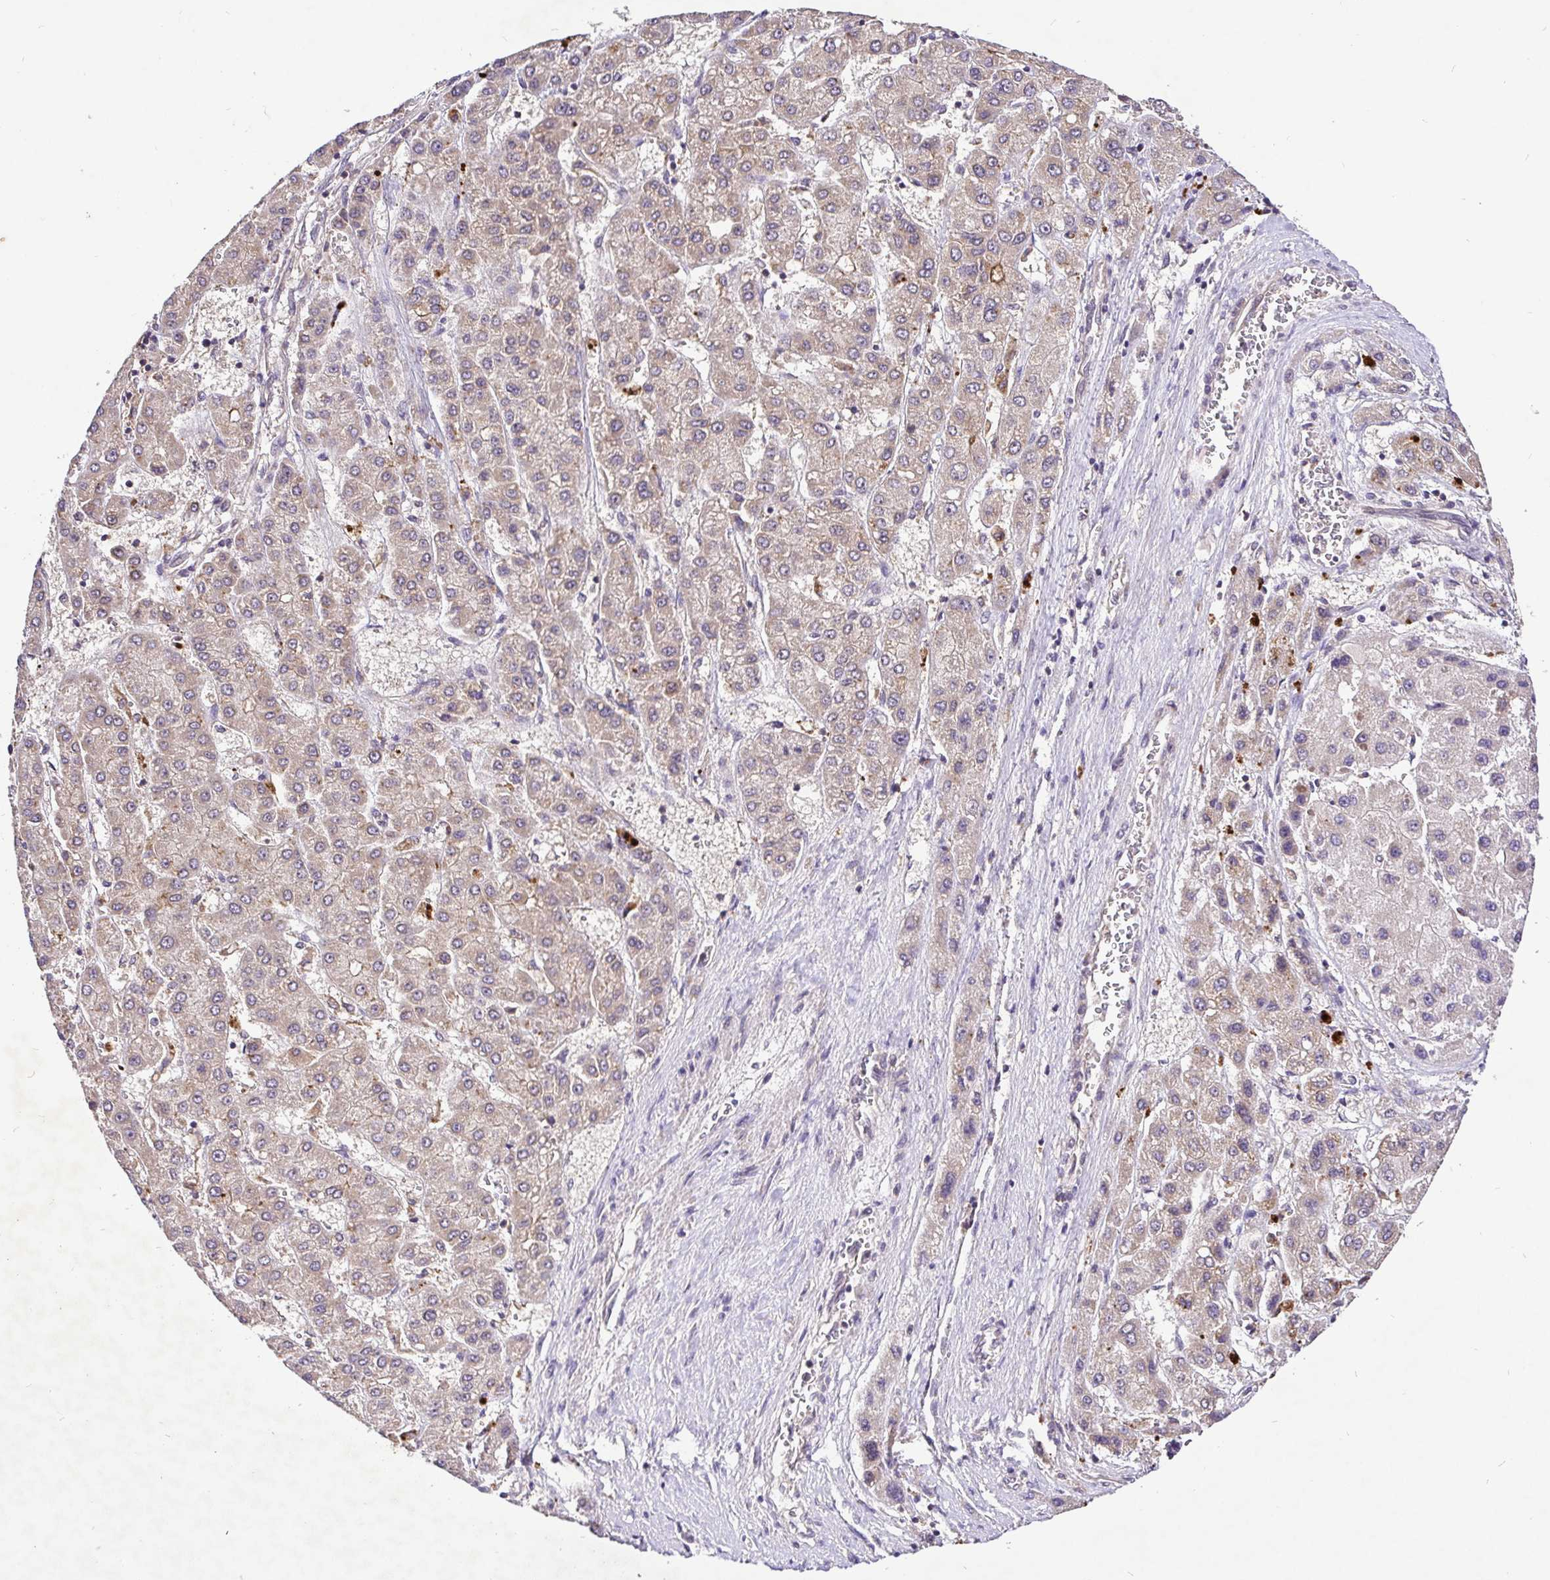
{"staining": {"intensity": "weak", "quantity": "25%-75%", "location": "cytoplasmic/membranous"}, "tissue": "liver cancer", "cell_type": "Tumor cells", "image_type": "cancer", "snomed": [{"axis": "morphology", "description": "Carcinoma, Hepatocellular, NOS"}, {"axis": "topography", "description": "Liver"}], "caption": "Human liver cancer stained for a protein (brown) reveals weak cytoplasmic/membranous positive positivity in approximately 25%-75% of tumor cells.", "gene": "UBE2M", "patient": {"sex": "female", "age": 73}}